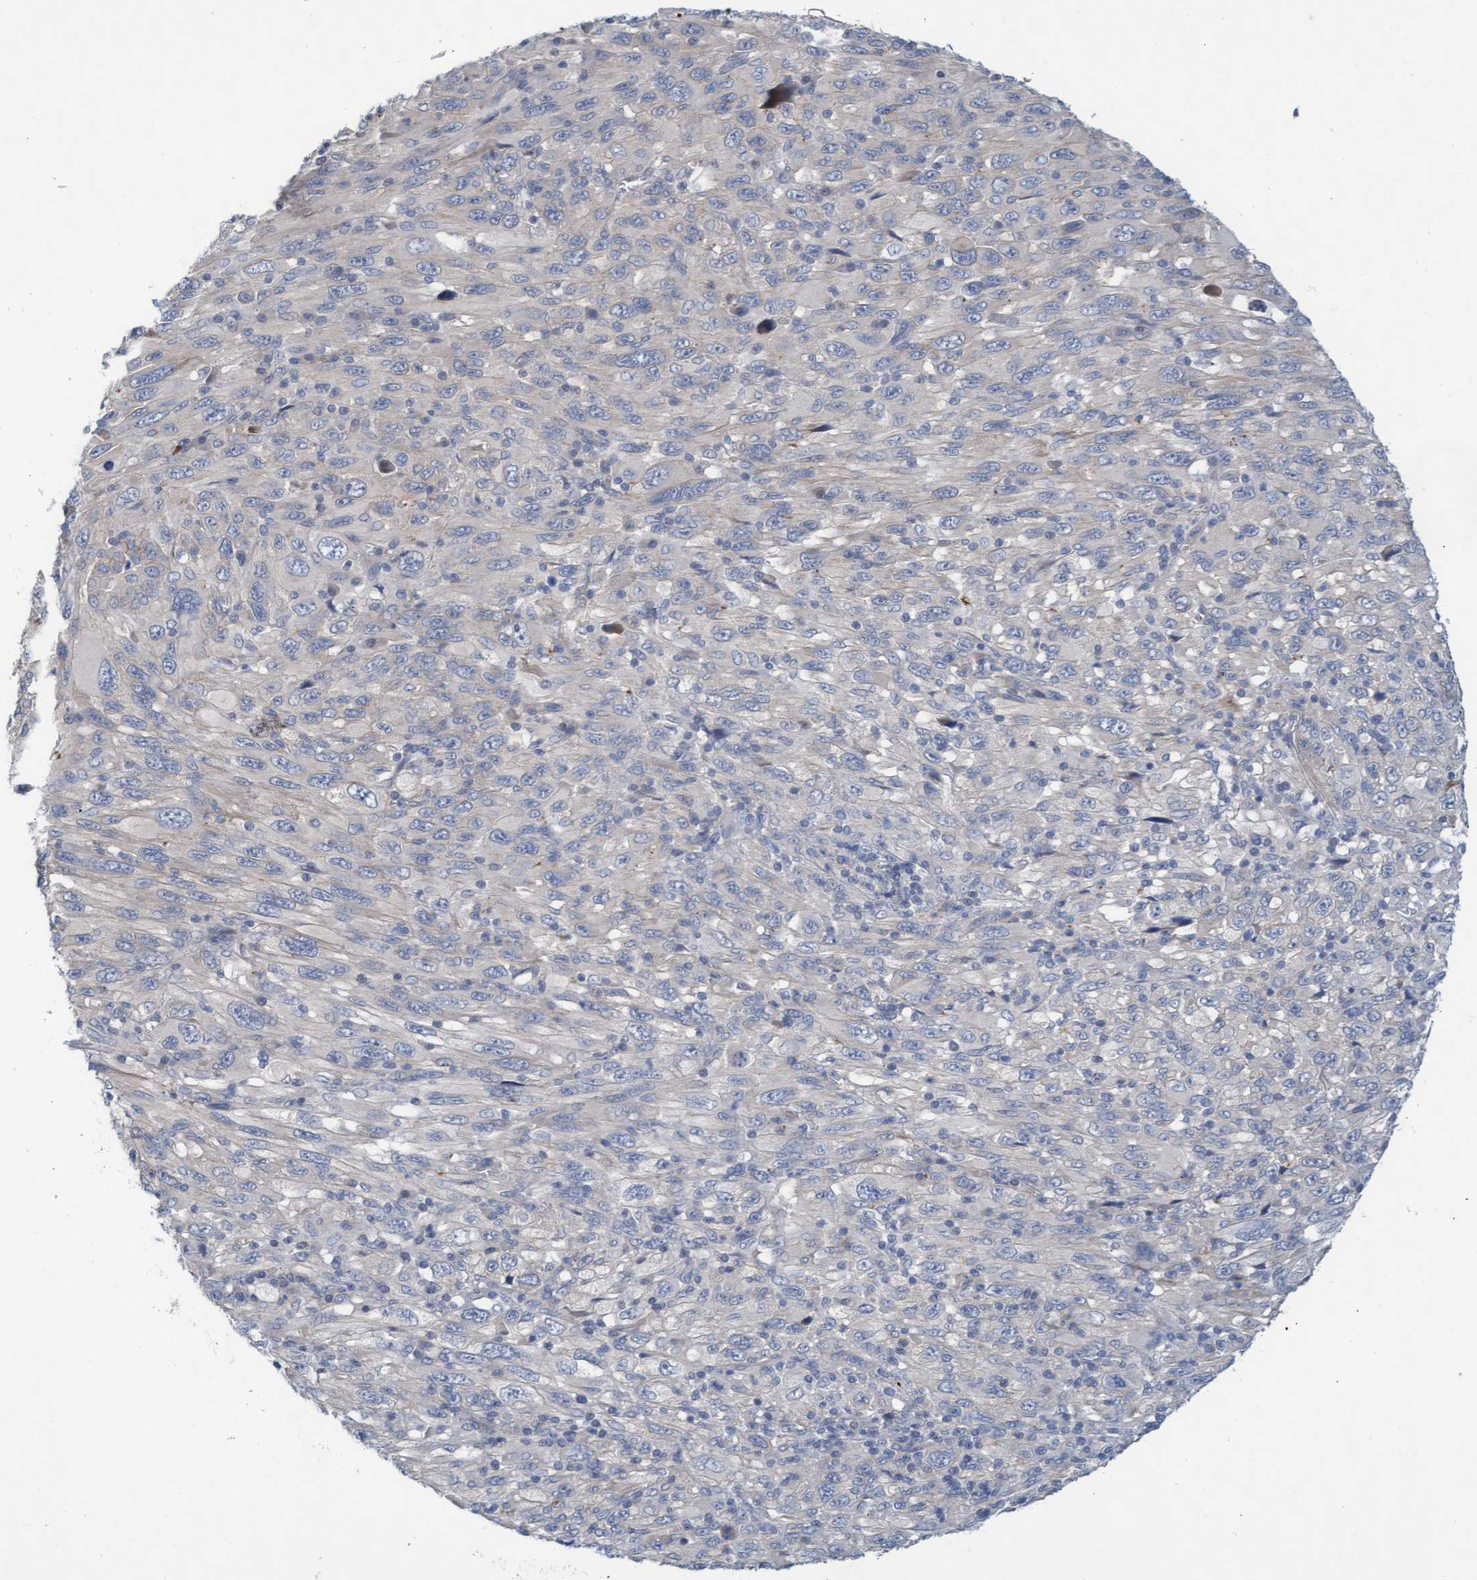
{"staining": {"intensity": "negative", "quantity": "none", "location": "none"}, "tissue": "melanoma", "cell_type": "Tumor cells", "image_type": "cancer", "snomed": [{"axis": "morphology", "description": "Malignant melanoma, Metastatic site"}, {"axis": "topography", "description": "Skin"}], "caption": "This is an IHC histopathology image of melanoma. There is no expression in tumor cells.", "gene": "ABCF2", "patient": {"sex": "female", "age": 56}}